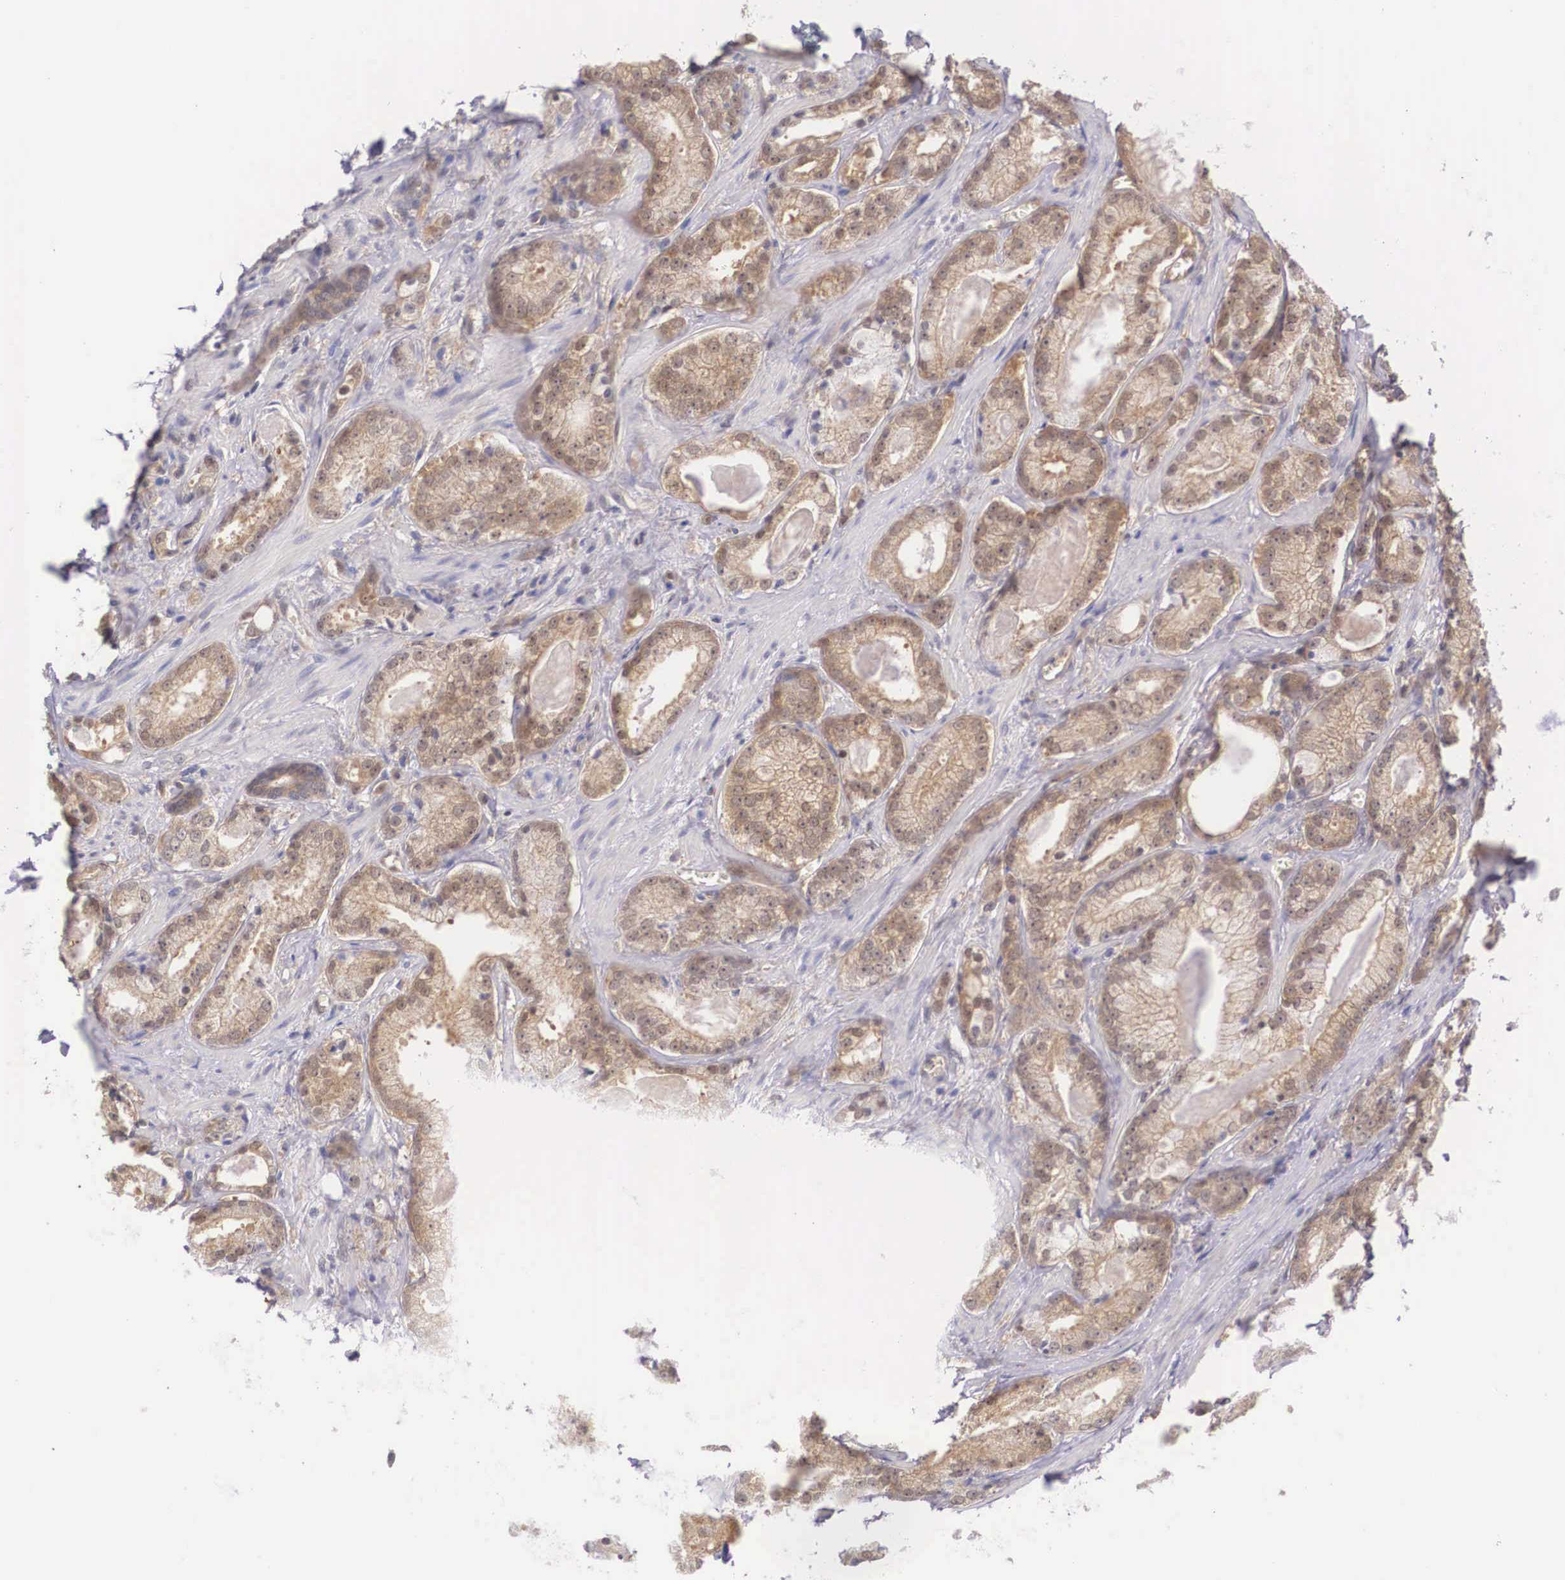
{"staining": {"intensity": "moderate", "quantity": ">75%", "location": "cytoplasmic/membranous"}, "tissue": "prostate cancer", "cell_type": "Tumor cells", "image_type": "cancer", "snomed": [{"axis": "morphology", "description": "Adenocarcinoma, Medium grade"}, {"axis": "topography", "description": "Prostate"}], "caption": "Protein expression analysis of human prostate cancer reveals moderate cytoplasmic/membranous expression in about >75% of tumor cells. The protein is stained brown, and the nuclei are stained in blue (DAB (3,3'-diaminobenzidine) IHC with brightfield microscopy, high magnification).", "gene": "IGBP1", "patient": {"sex": "male", "age": 68}}